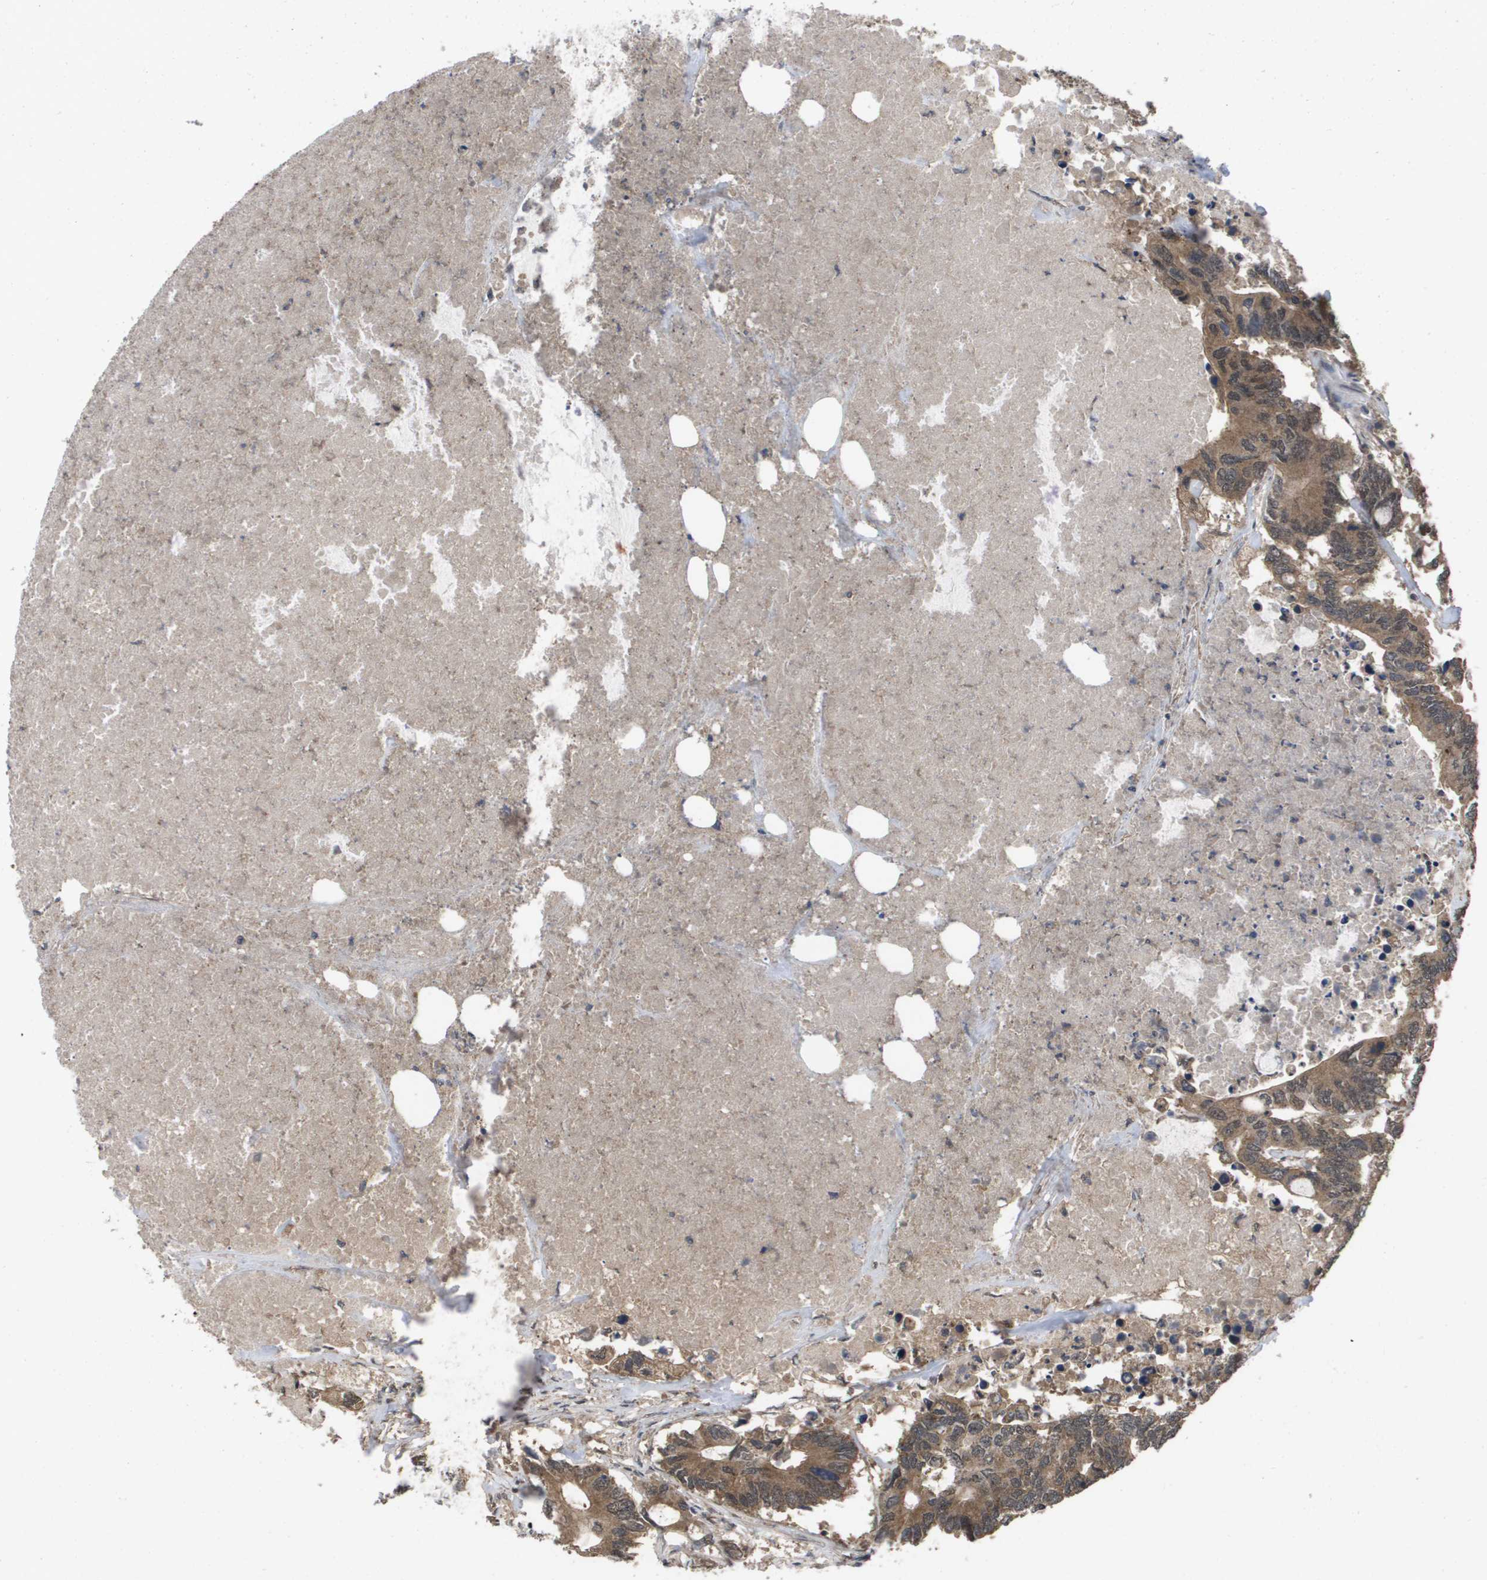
{"staining": {"intensity": "moderate", "quantity": ">75%", "location": "cytoplasmic/membranous"}, "tissue": "colorectal cancer", "cell_type": "Tumor cells", "image_type": "cancer", "snomed": [{"axis": "morphology", "description": "Adenocarcinoma, NOS"}, {"axis": "topography", "description": "Colon"}], "caption": "Protein expression analysis of human colorectal cancer (adenocarcinoma) reveals moderate cytoplasmic/membranous positivity in about >75% of tumor cells.", "gene": "AMBRA1", "patient": {"sex": "male", "age": 71}}